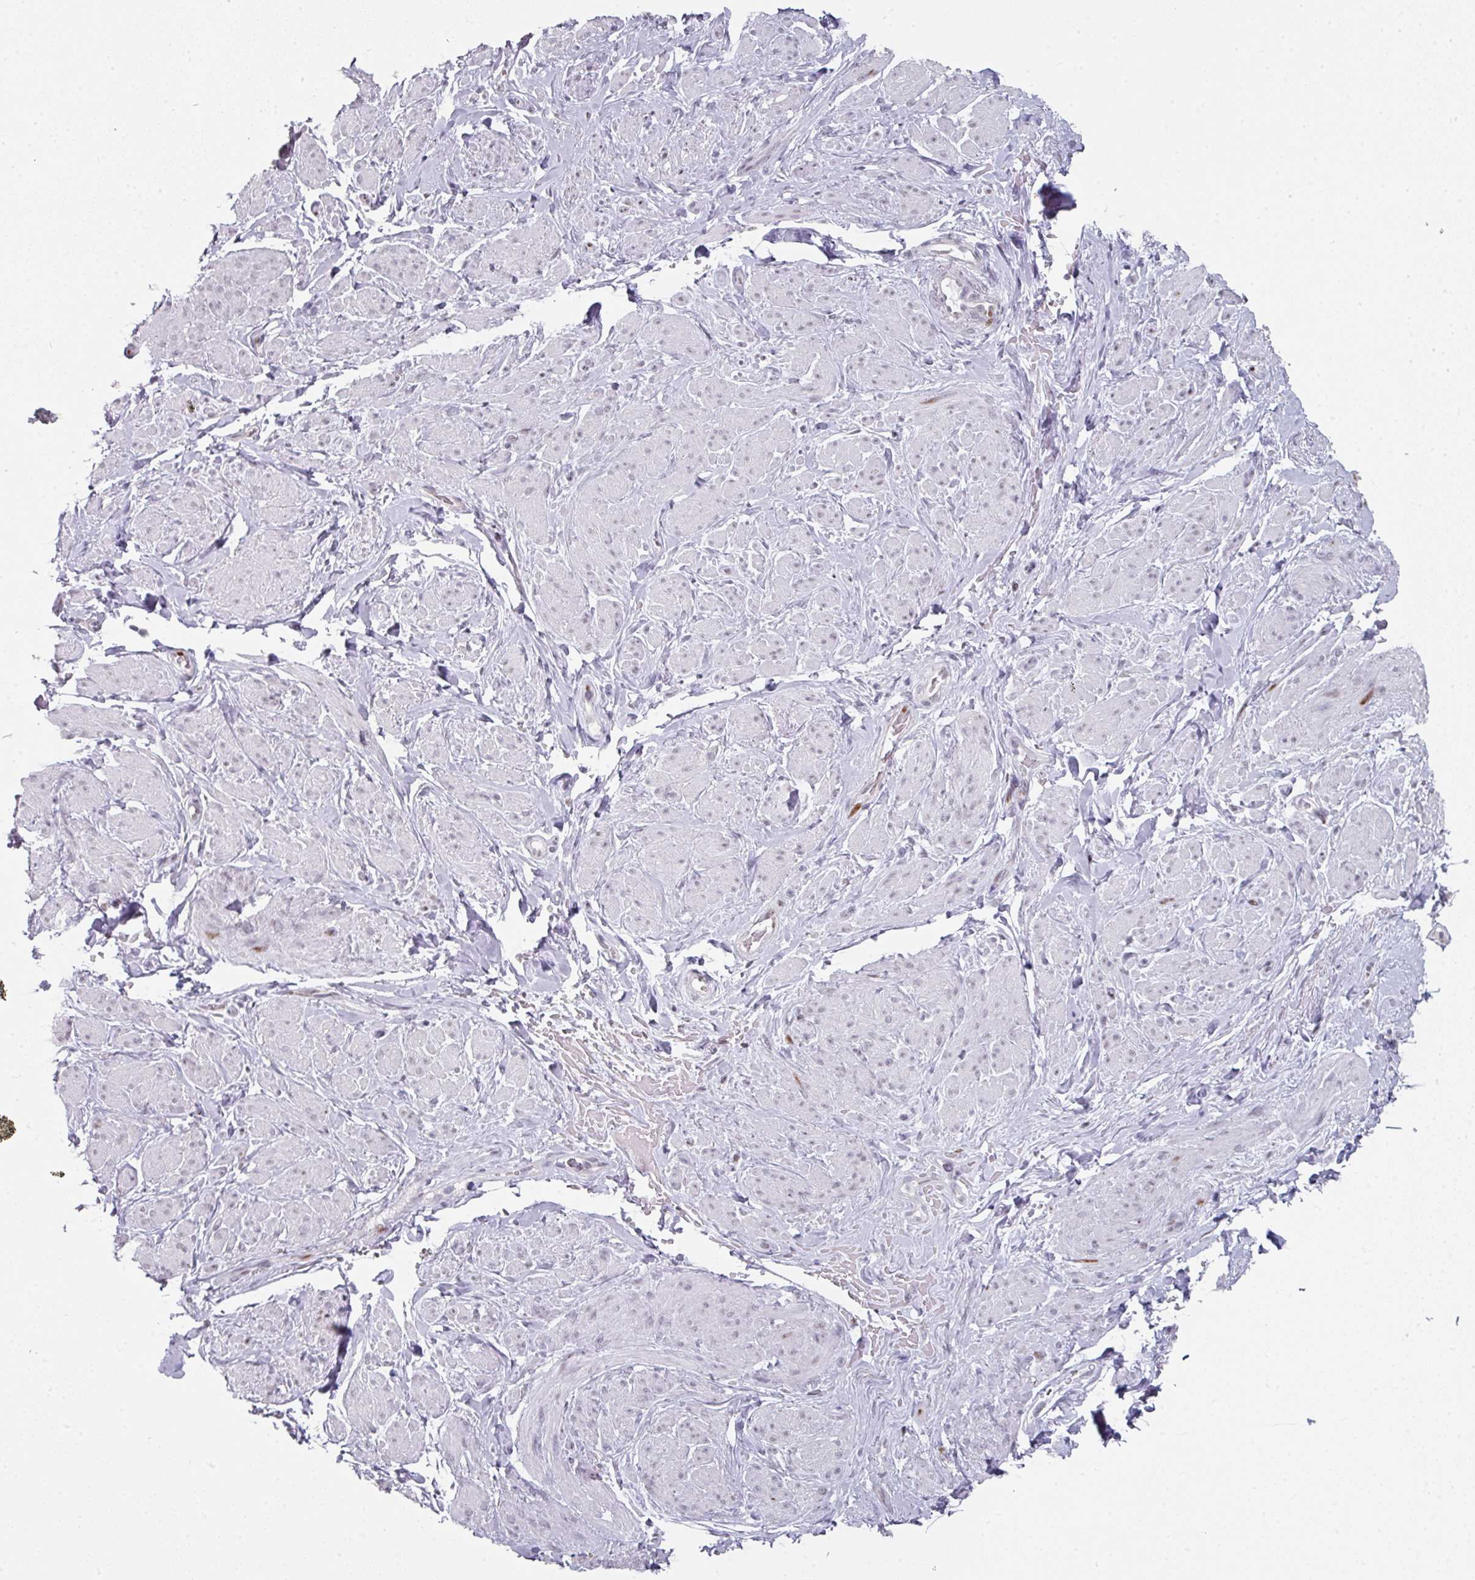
{"staining": {"intensity": "strong", "quantity": "<25%", "location": "nuclear"}, "tissue": "smooth muscle", "cell_type": "Smooth muscle cells", "image_type": "normal", "snomed": [{"axis": "morphology", "description": "Normal tissue, NOS"}, {"axis": "topography", "description": "Smooth muscle"}, {"axis": "topography", "description": "Peripheral nerve tissue"}], "caption": "Immunohistochemistry image of normal smooth muscle: human smooth muscle stained using immunohistochemistry exhibits medium levels of strong protein expression localized specifically in the nuclear of smooth muscle cells, appearing as a nuclear brown color.", "gene": "SF3B5", "patient": {"sex": "male", "age": 69}}